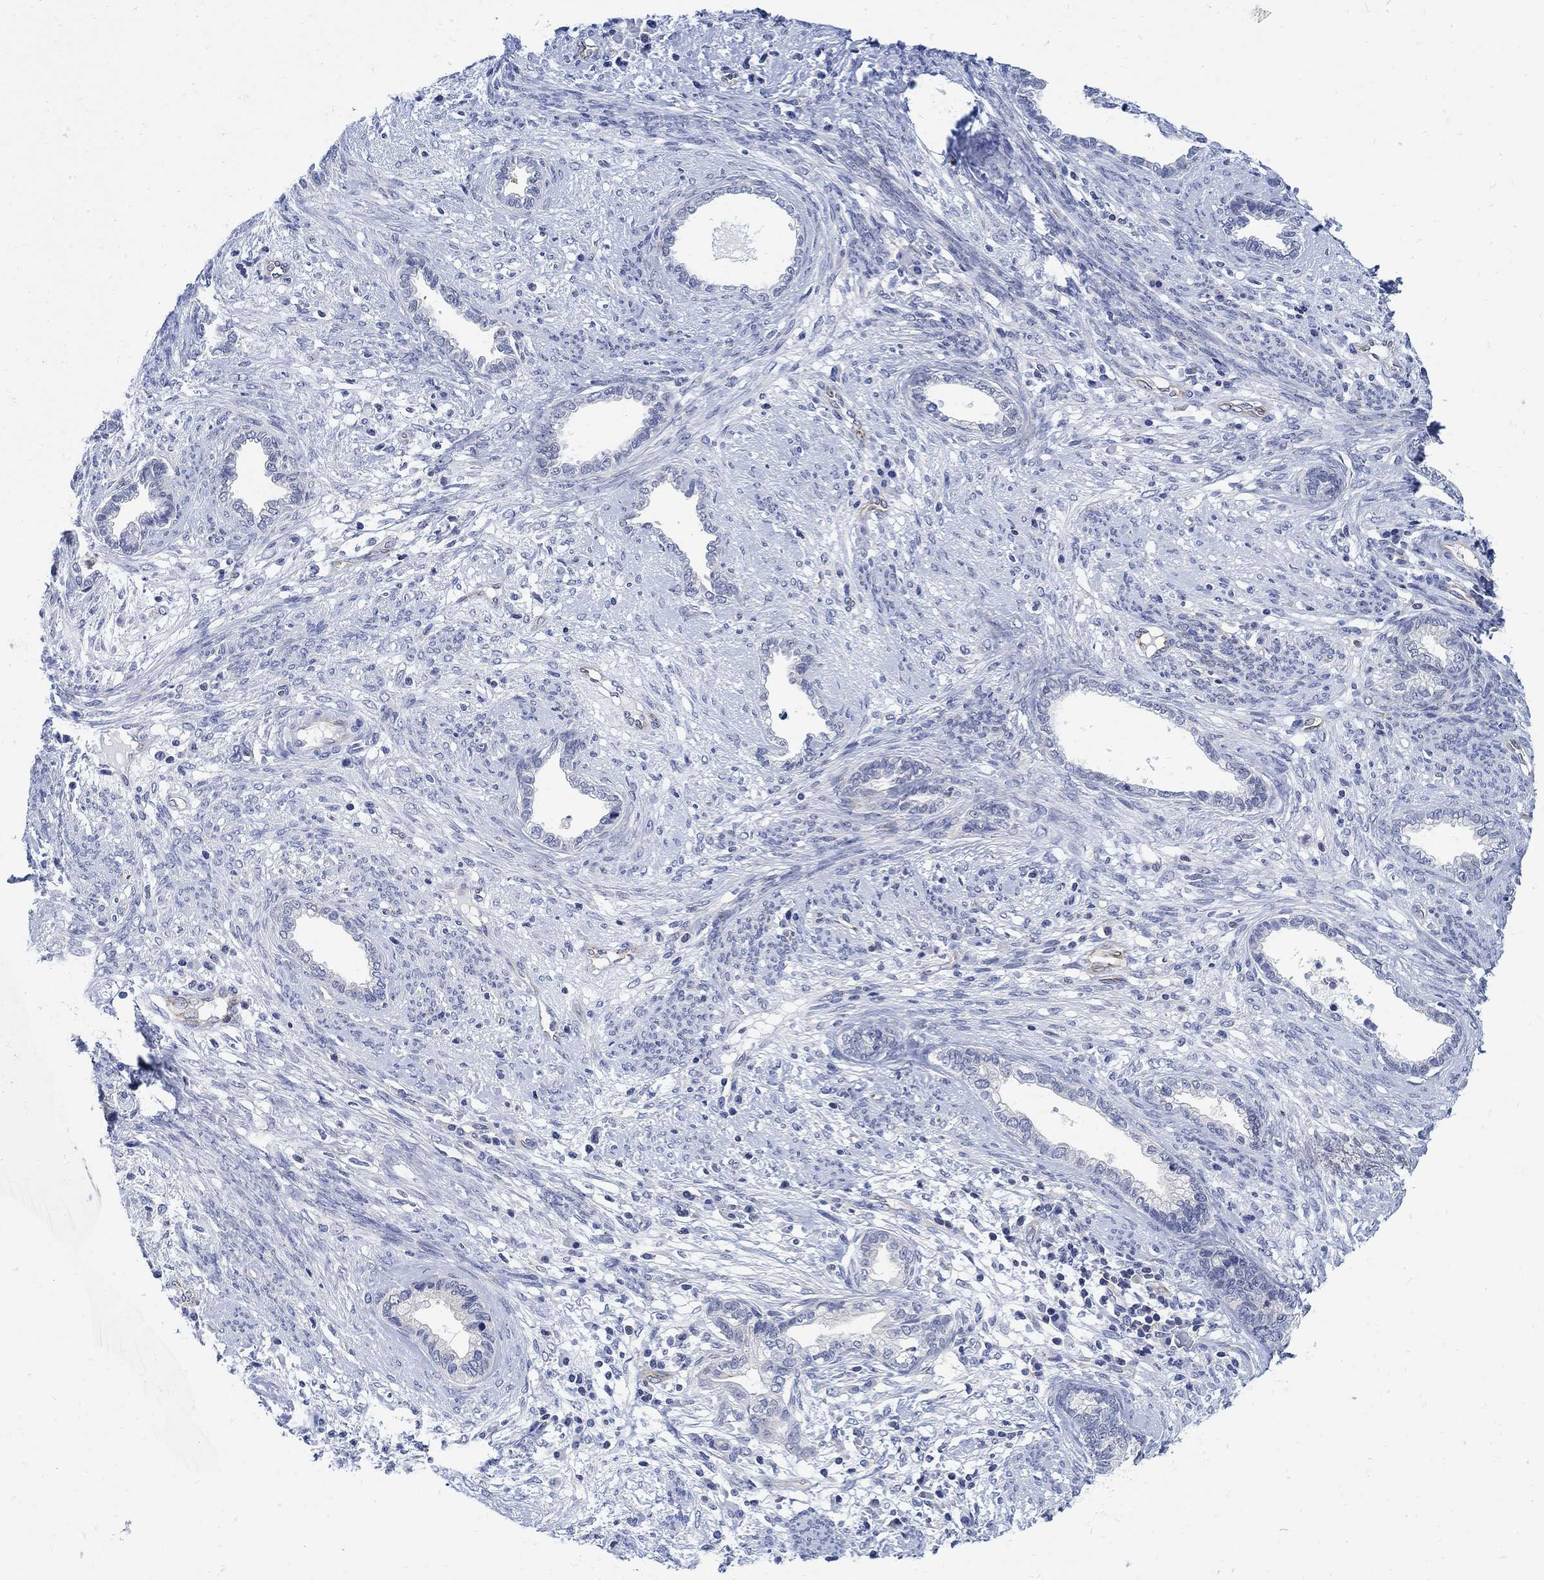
{"staining": {"intensity": "negative", "quantity": "none", "location": "none"}, "tissue": "cervical cancer", "cell_type": "Tumor cells", "image_type": "cancer", "snomed": [{"axis": "morphology", "description": "Adenocarcinoma, NOS"}, {"axis": "topography", "description": "Cervix"}], "caption": "The immunohistochemistry (IHC) image has no significant positivity in tumor cells of cervical adenocarcinoma tissue.", "gene": "PHF21B", "patient": {"sex": "female", "age": 62}}